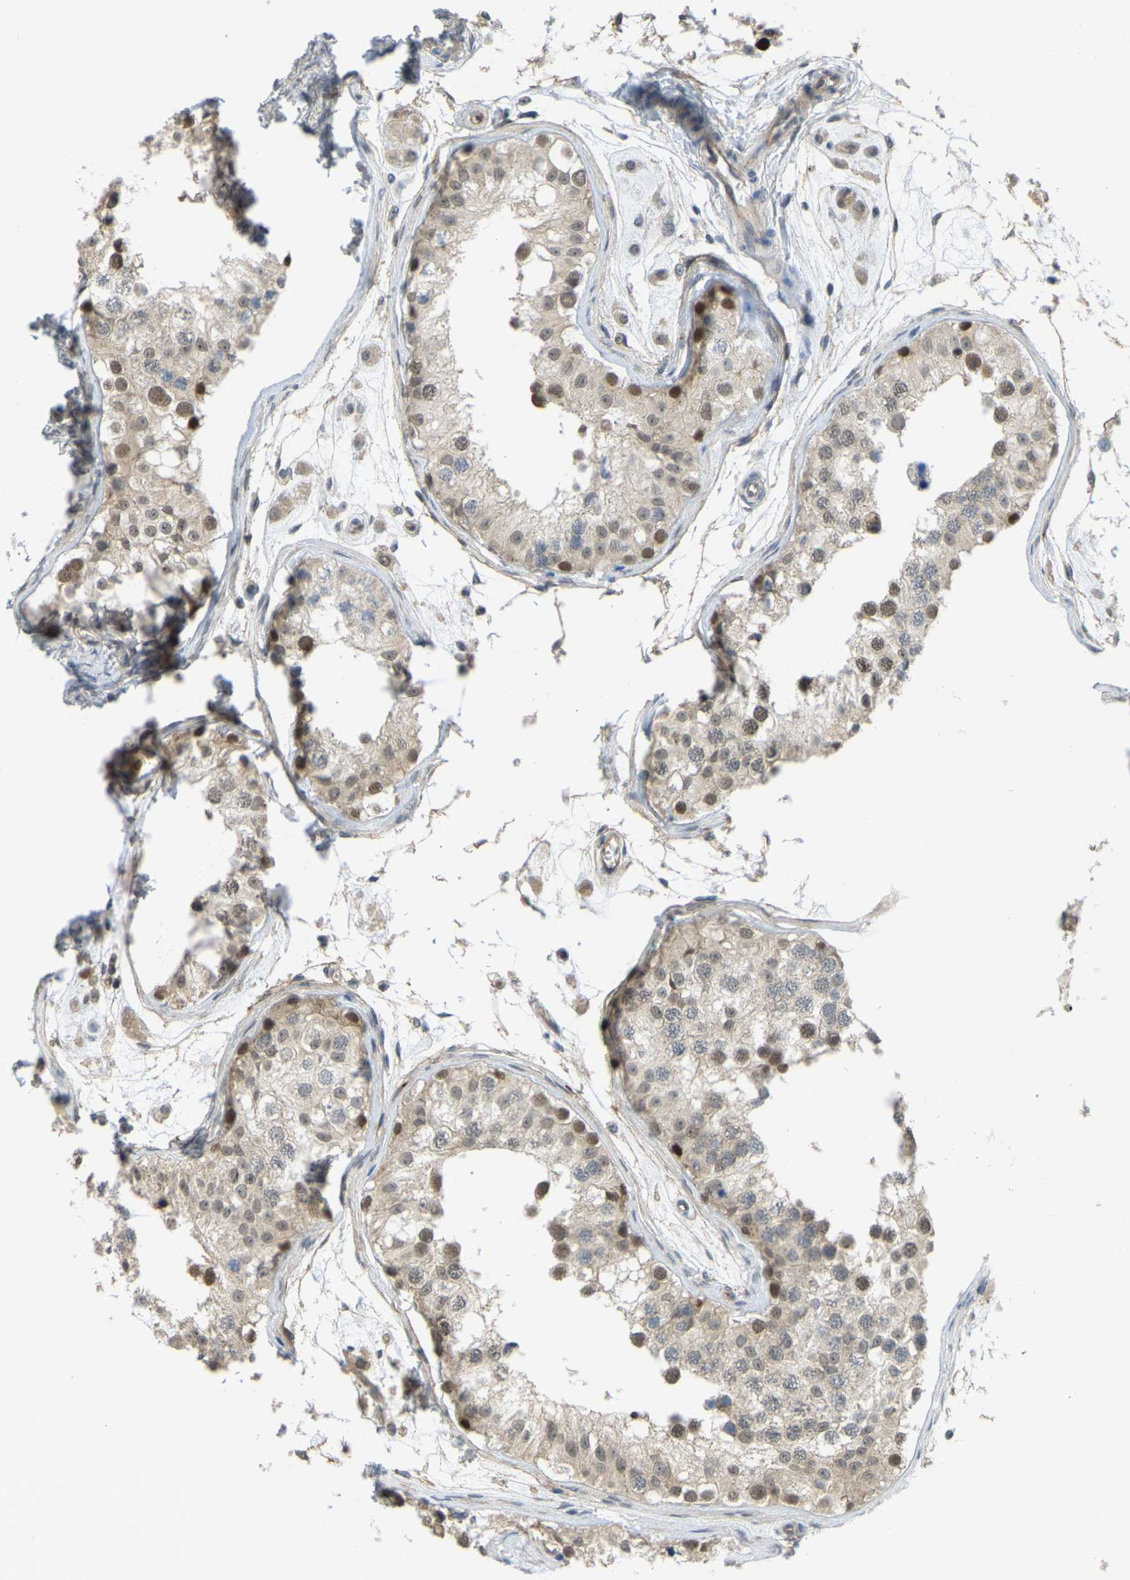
{"staining": {"intensity": "moderate", "quantity": ">75%", "location": "nuclear"}, "tissue": "testis", "cell_type": "Cells in seminiferous ducts", "image_type": "normal", "snomed": [{"axis": "morphology", "description": "Normal tissue, NOS"}, {"axis": "morphology", "description": "Adenocarcinoma, metastatic, NOS"}, {"axis": "topography", "description": "Testis"}], "caption": "A medium amount of moderate nuclear staining is appreciated in about >75% of cells in seminiferous ducts in normal testis.", "gene": "SERPINB5", "patient": {"sex": "male", "age": 26}}